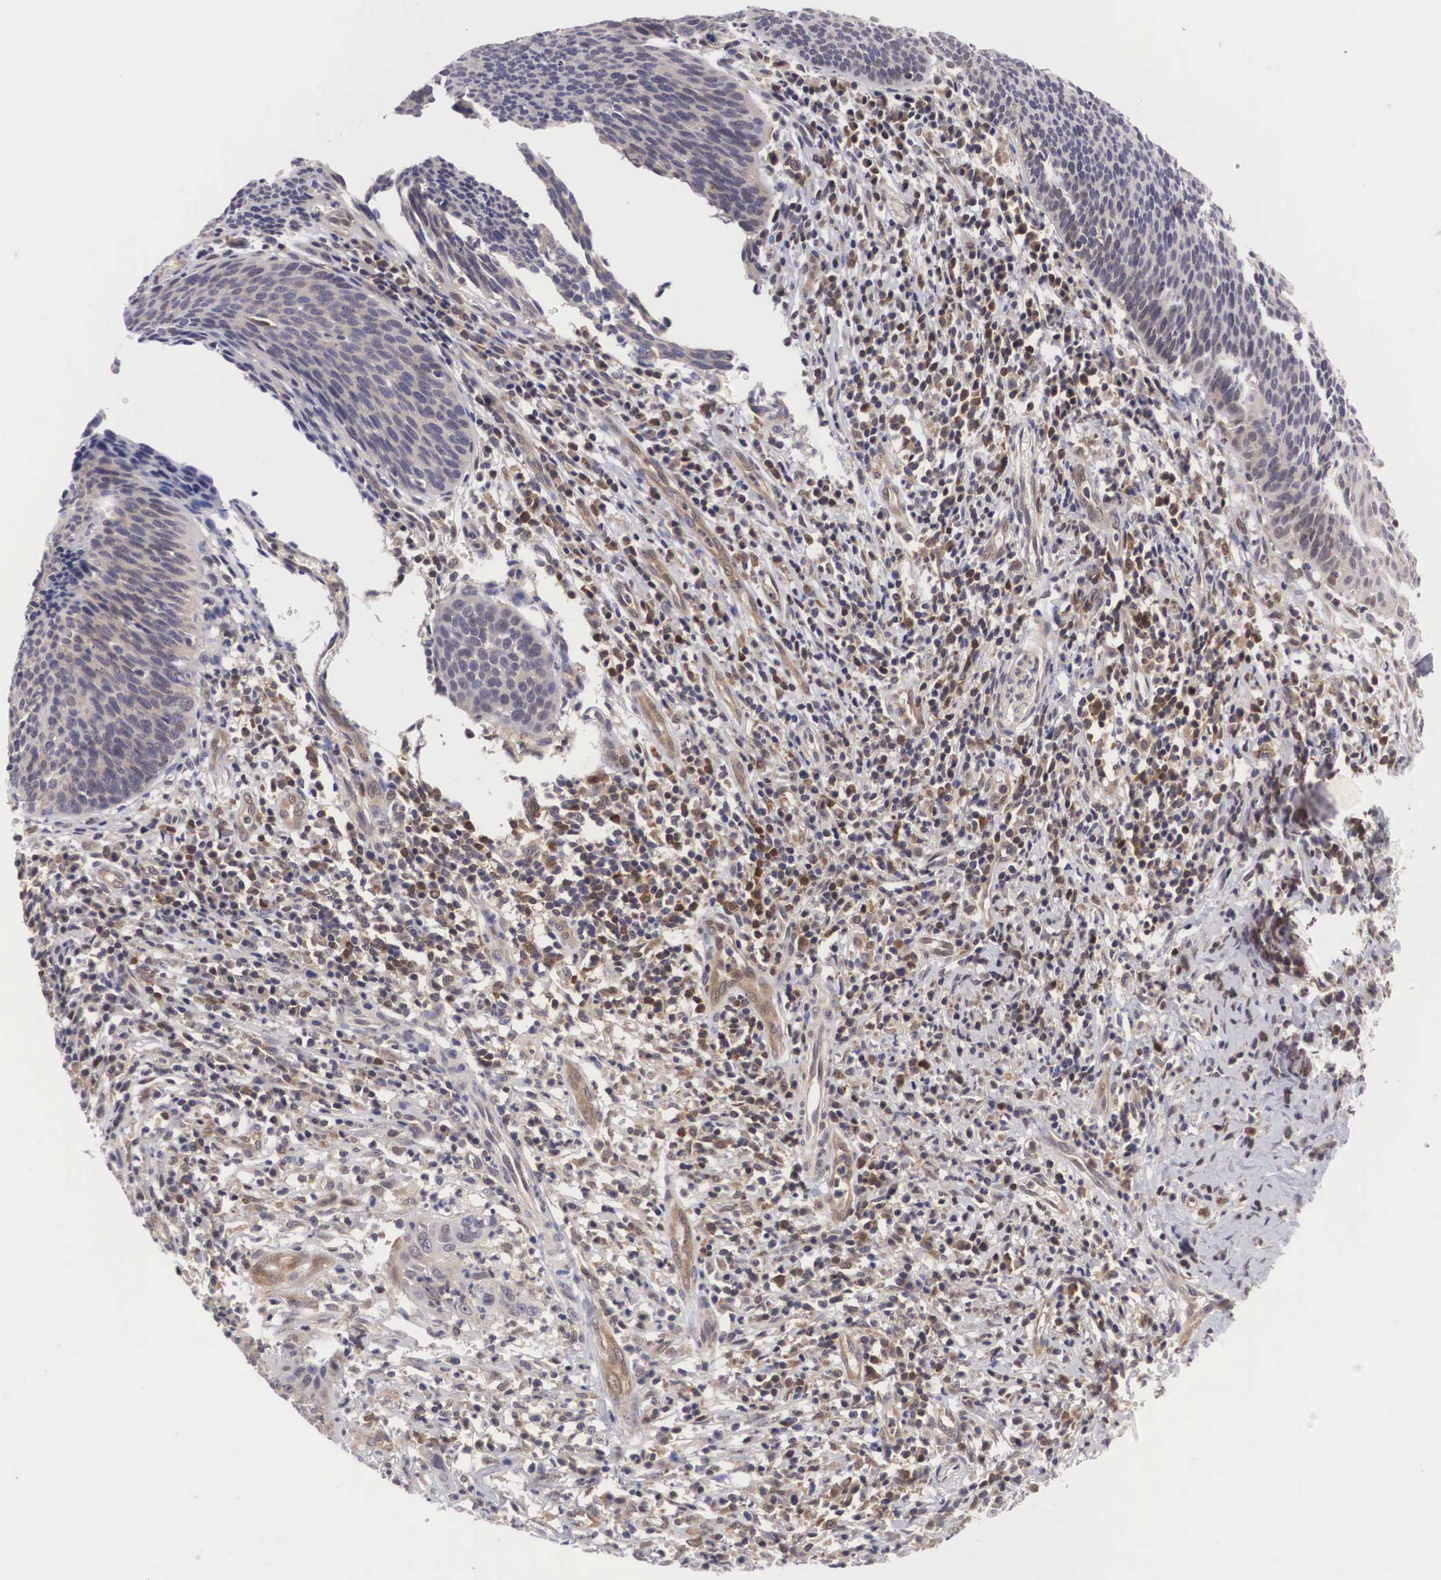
{"staining": {"intensity": "weak", "quantity": ">75%", "location": "cytoplasmic/membranous"}, "tissue": "cervical cancer", "cell_type": "Tumor cells", "image_type": "cancer", "snomed": [{"axis": "morphology", "description": "Squamous cell carcinoma, NOS"}, {"axis": "topography", "description": "Cervix"}], "caption": "Immunohistochemical staining of cervical cancer exhibits low levels of weak cytoplasmic/membranous staining in approximately >75% of tumor cells.", "gene": "ADSL", "patient": {"sex": "female", "age": 41}}